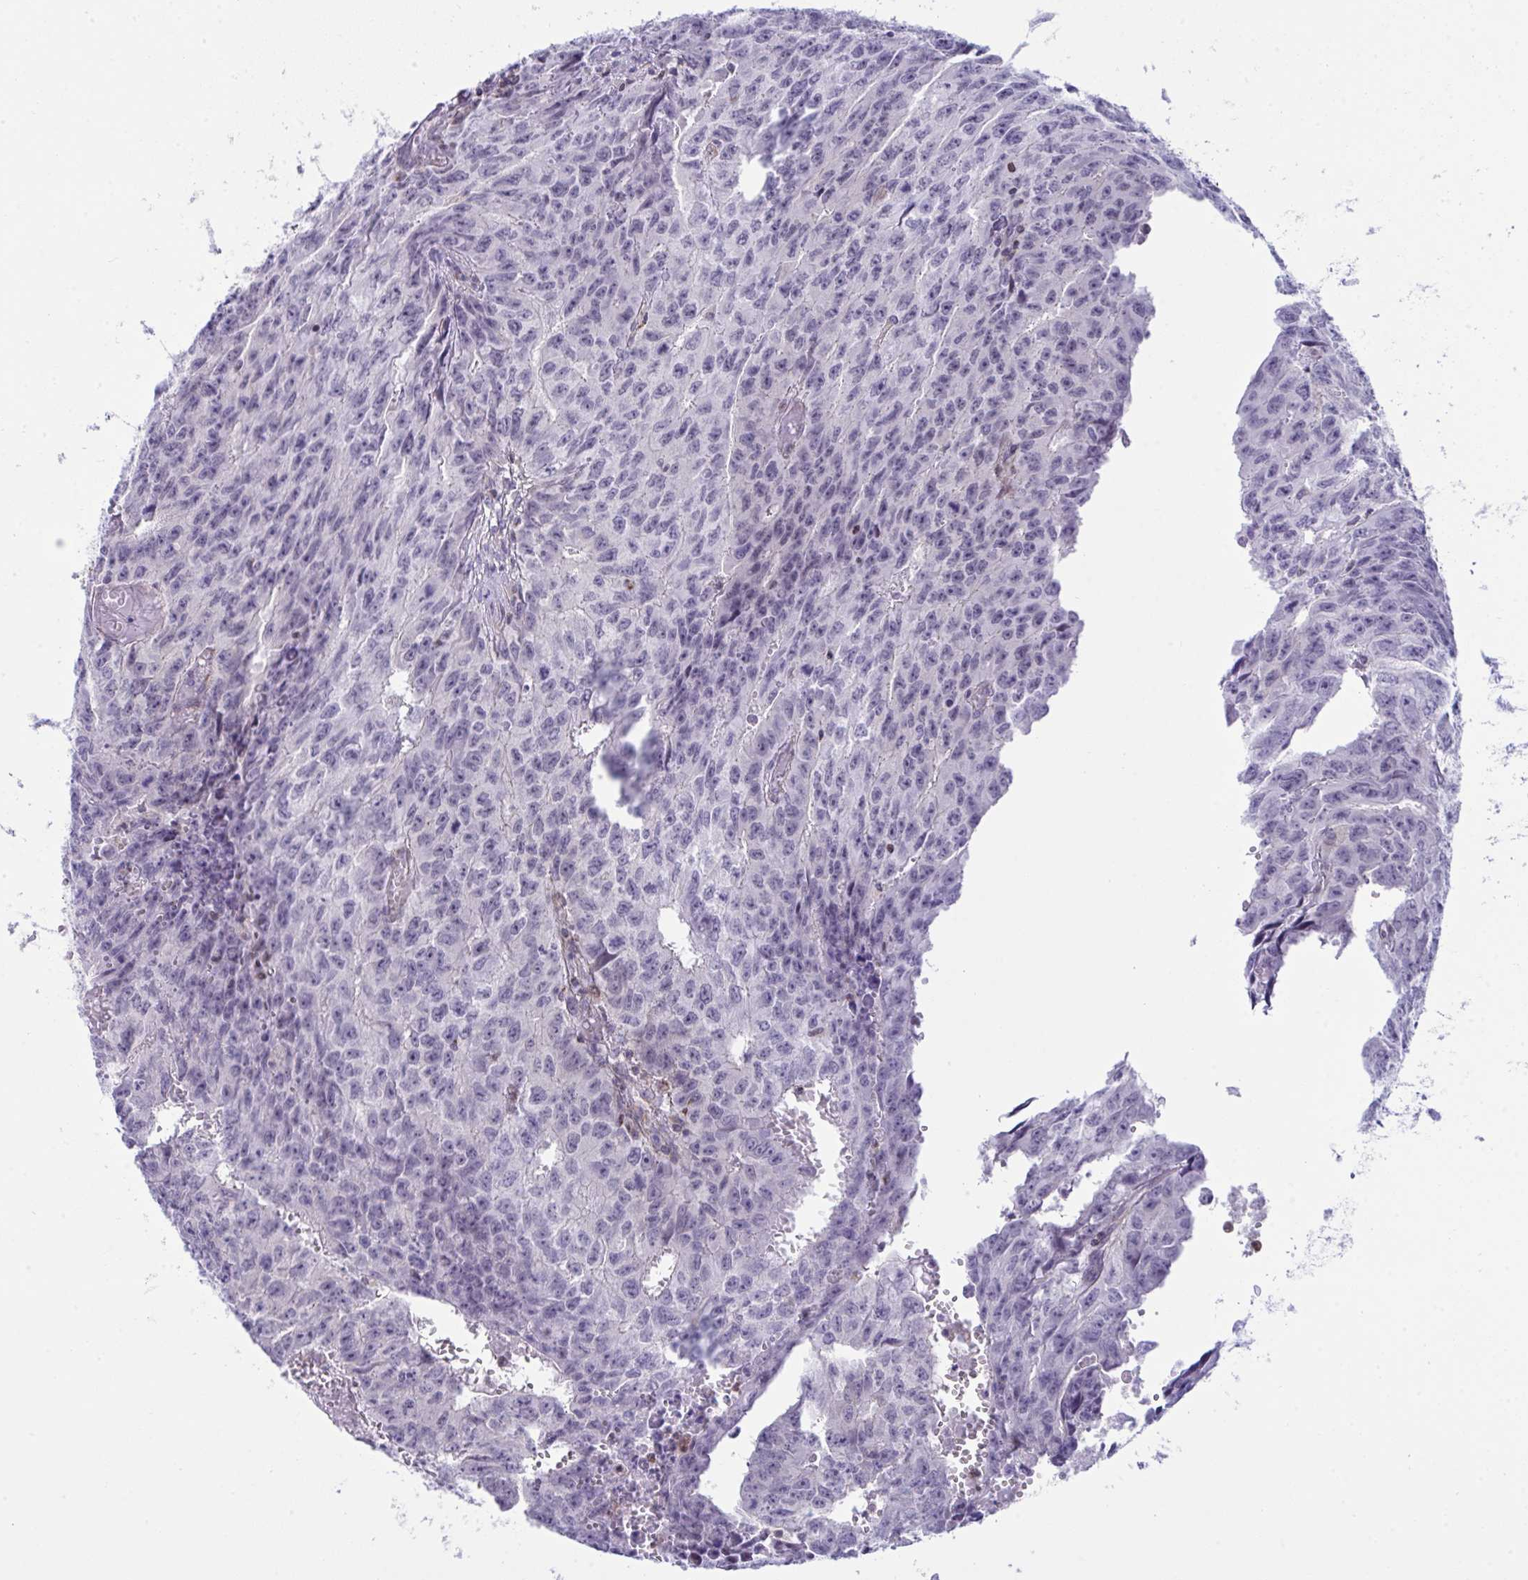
{"staining": {"intensity": "negative", "quantity": "none", "location": "none"}, "tissue": "testis cancer", "cell_type": "Tumor cells", "image_type": "cancer", "snomed": [{"axis": "morphology", "description": "Carcinoma, Embryonal, NOS"}, {"axis": "morphology", "description": "Teratoma, malignant, NOS"}, {"axis": "topography", "description": "Testis"}], "caption": "Testis cancer (embryonal carcinoma) stained for a protein using IHC exhibits no expression tumor cells.", "gene": "PLA2G12B", "patient": {"sex": "male", "age": 24}}